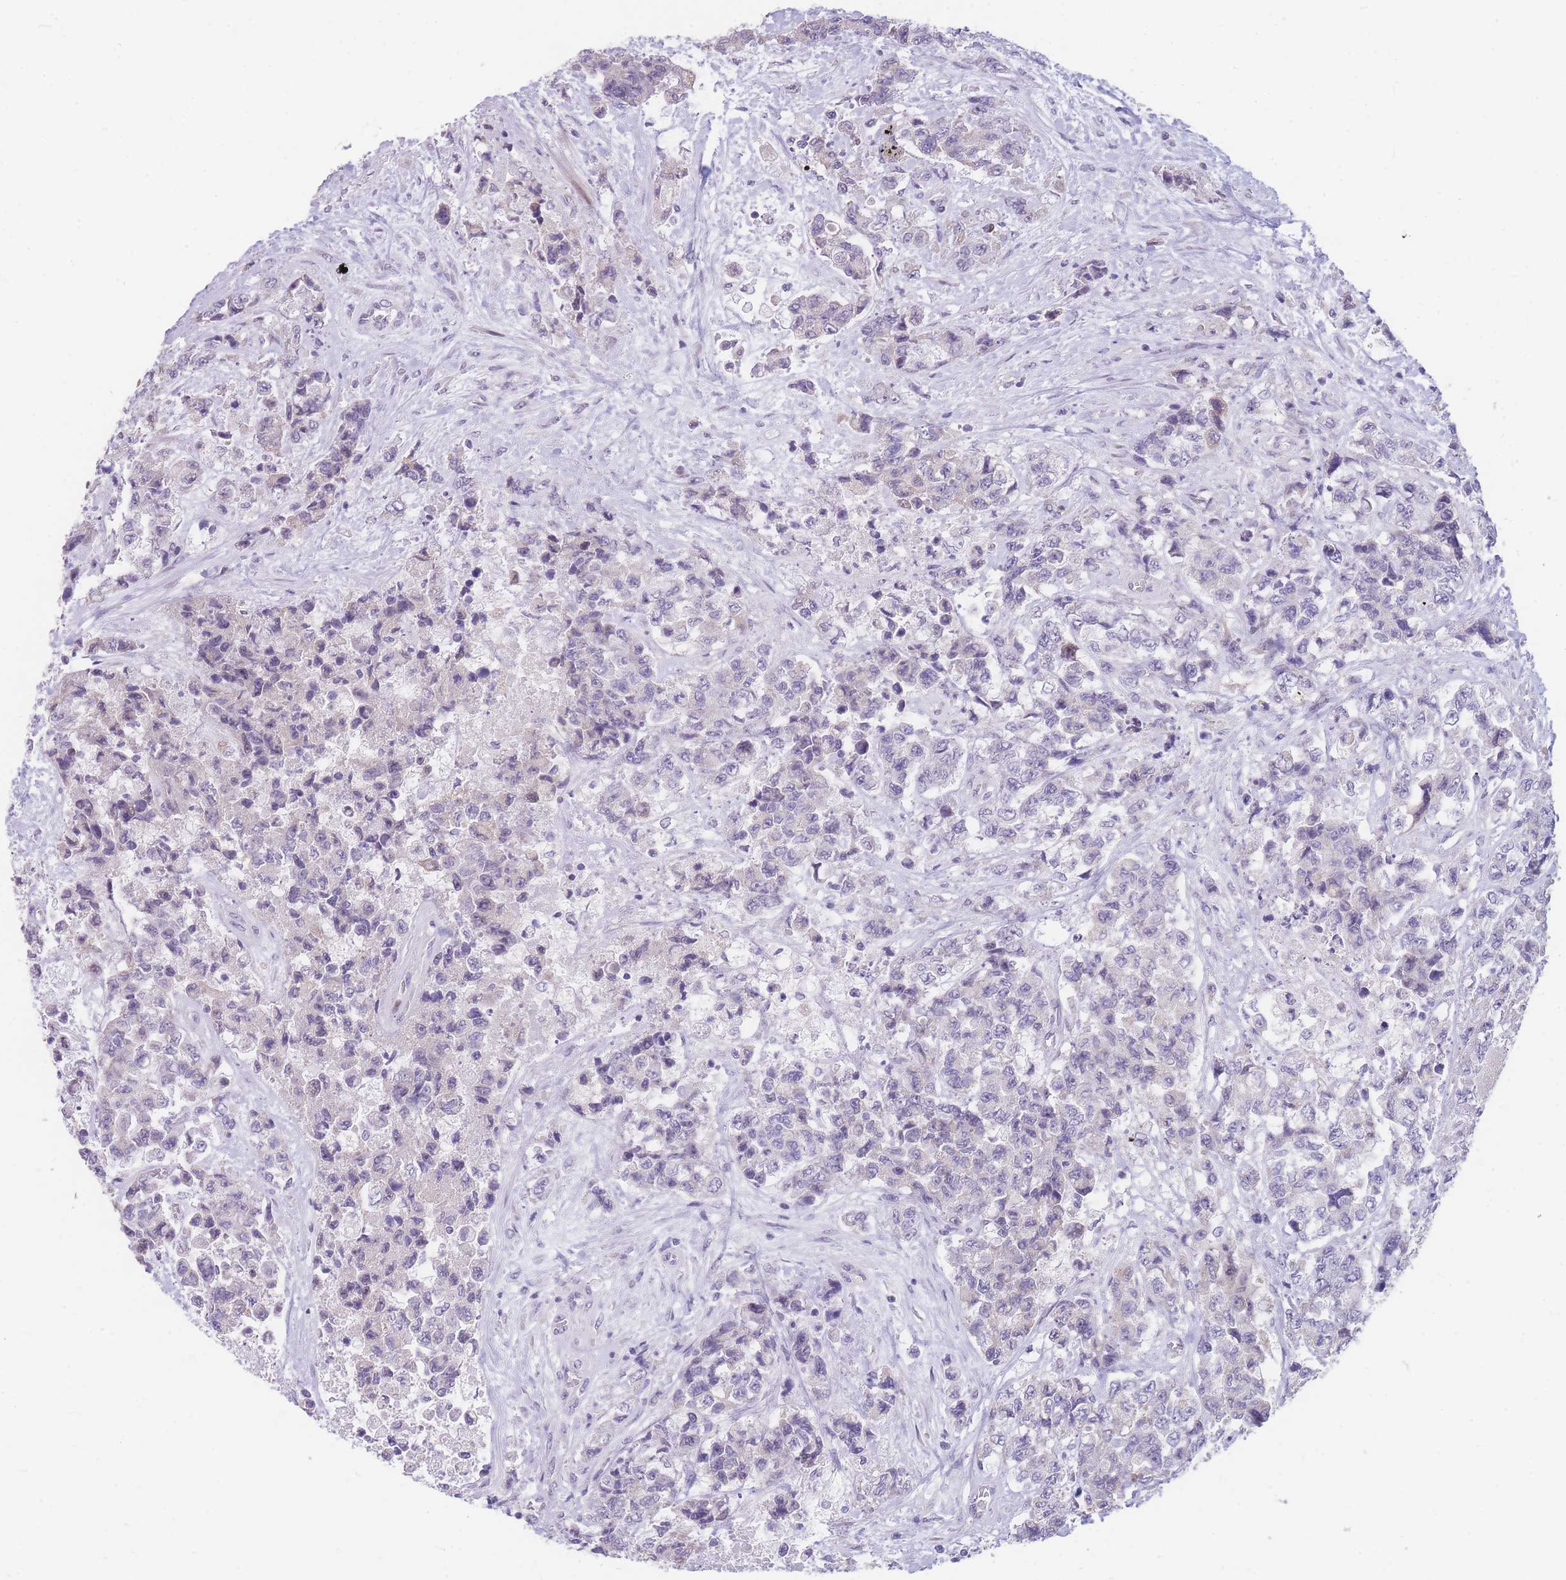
{"staining": {"intensity": "negative", "quantity": "none", "location": "none"}, "tissue": "urothelial cancer", "cell_type": "Tumor cells", "image_type": "cancer", "snomed": [{"axis": "morphology", "description": "Urothelial carcinoma, High grade"}, {"axis": "topography", "description": "Urinary bladder"}], "caption": "An image of human urothelial carcinoma (high-grade) is negative for staining in tumor cells.", "gene": "SHCBP1", "patient": {"sex": "female", "age": 78}}